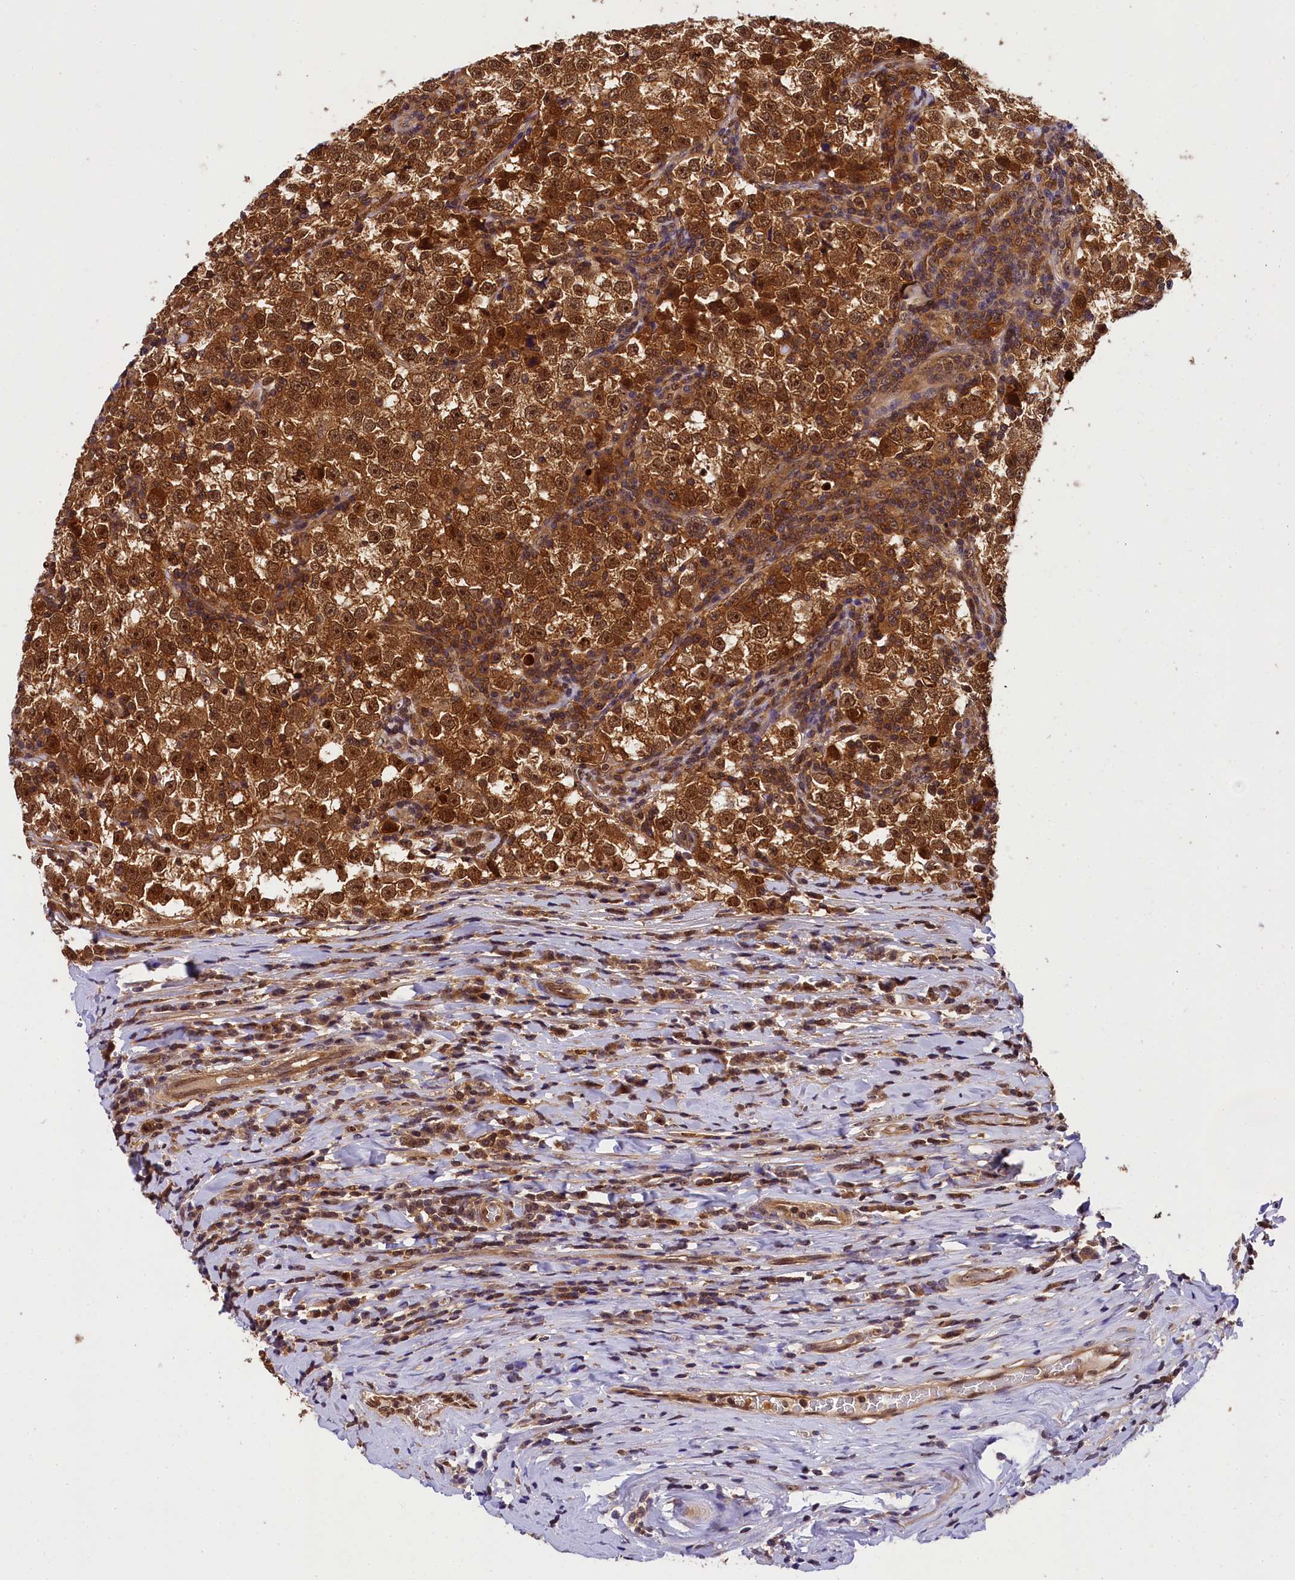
{"staining": {"intensity": "strong", "quantity": ">75%", "location": "cytoplasmic/membranous,nuclear"}, "tissue": "testis cancer", "cell_type": "Tumor cells", "image_type": "cancer", "snomed": [{"axis": "morphology", "description": "Normal tissue, NOS"}, {"axis": "morphology", "description": "Seminoma, NOS"}, {"axis": "topography", "description": "Testis"}], "caption": "A high-resolution micrograph shows immunohistochemistry staining of testis cancer (seminoma), which displays strong cytoplasmic/membranous and nuclear positivity in about >75% of tumor cells.", "gene": "EIF6", "patient": {"sex": "male", "age": 43}}